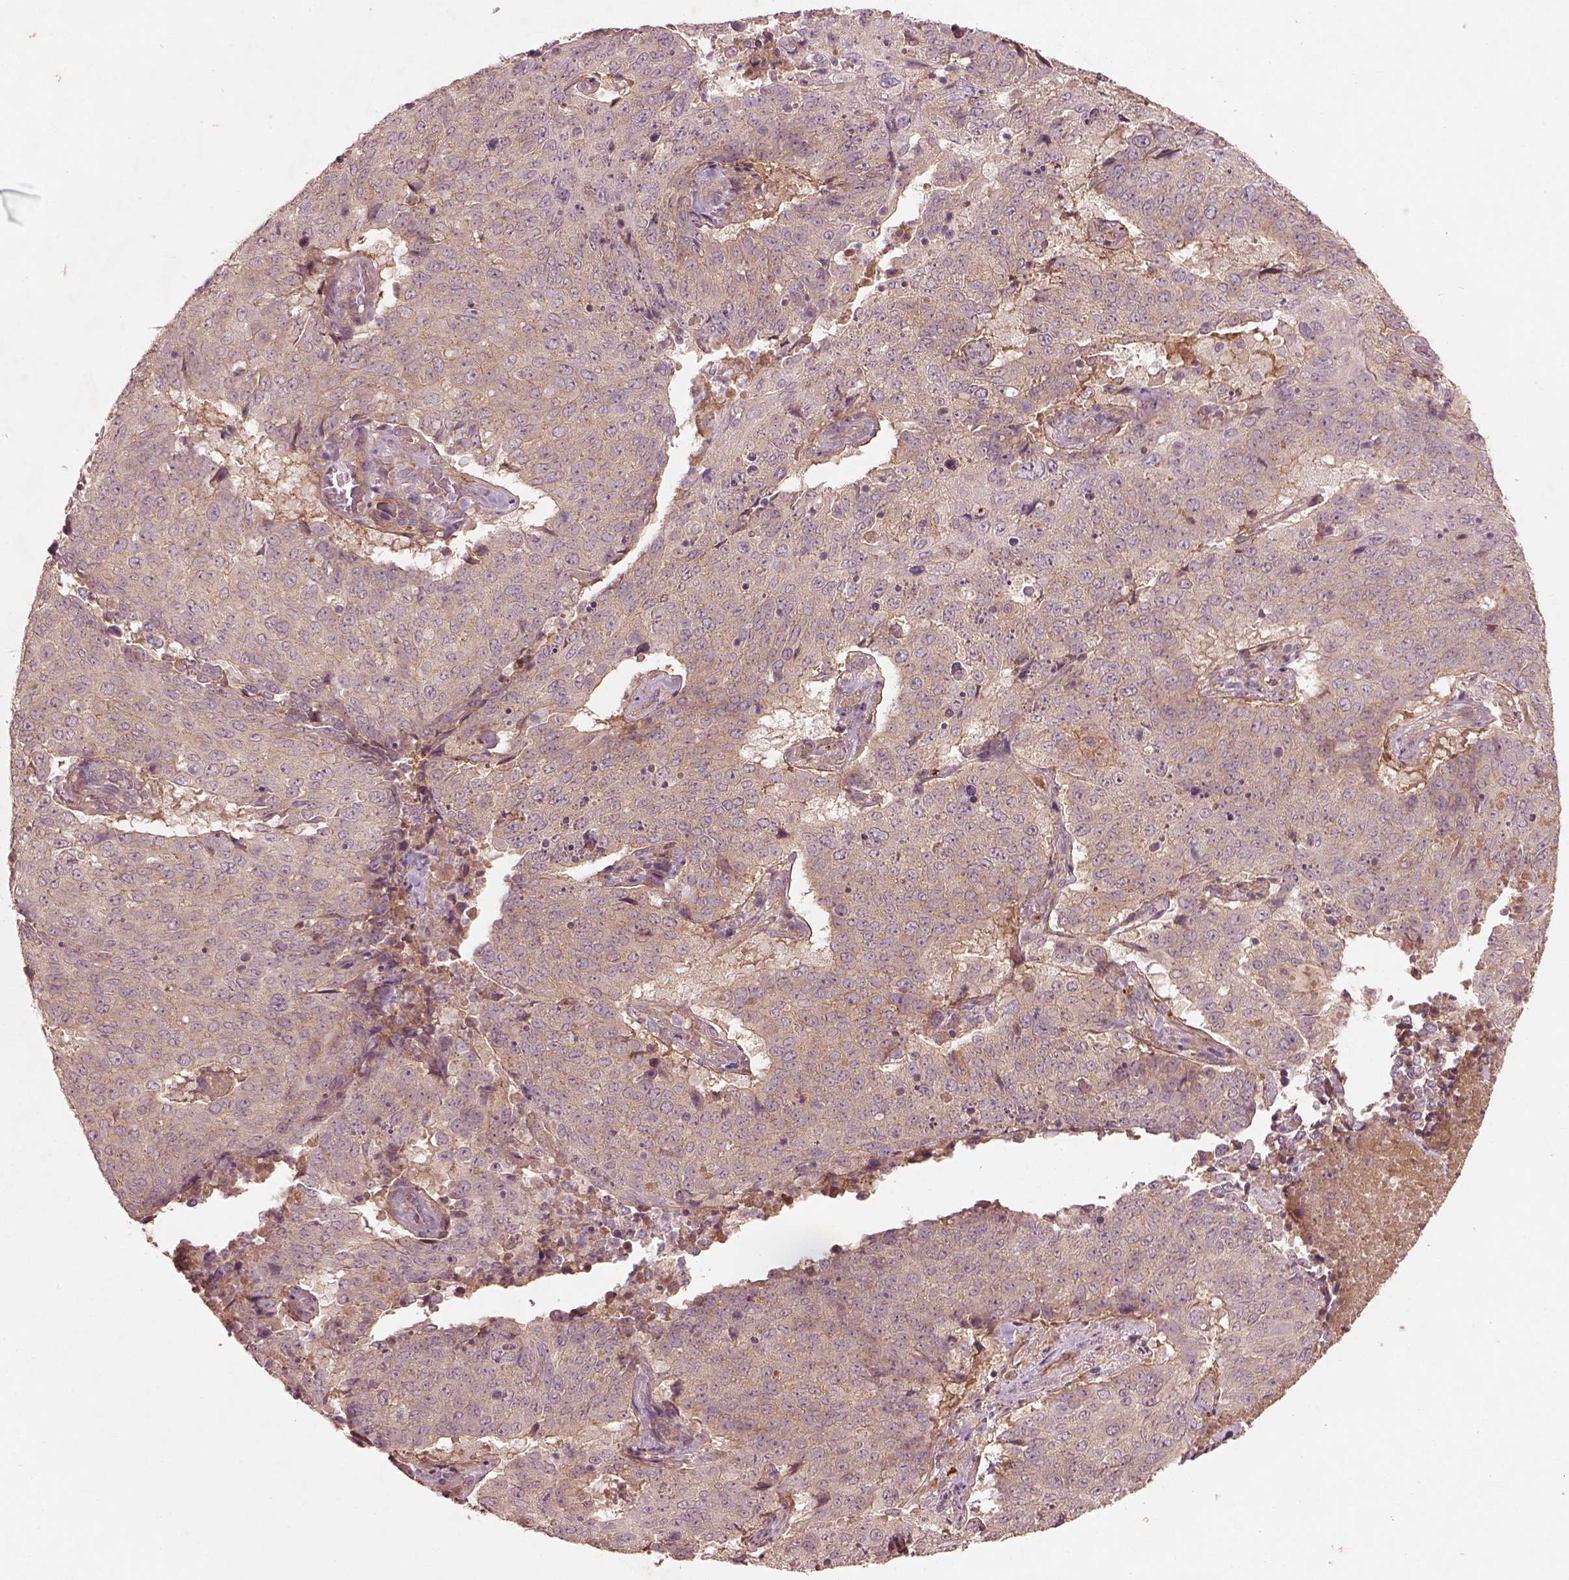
{"staining": {"intensity": "weak", "quantity": ">75%", "location": "cytoplasmic/membranous"}, "tissue": "lung cancer", "cell_type": "Tumor cells", "image_type": "cancer", "snomed": [{"axis": "morphology", "description": "Normal tissue, NOS"}, {"axis": "morphology", "description": "Squamous cell carcinoma, NOS"}, {"axis": "topography", "description": "Bronchus"}, {"axis": "topography", "description": "Lung"}], "caption": "Protein staining of lung cancer (squamous cell carcinoma) tissue reveals weak cytoplasmic/membranous staining in about >75% of tumor cells.", "gene": "FAM234A", "patient": {"sex": "male", "age": 64}}